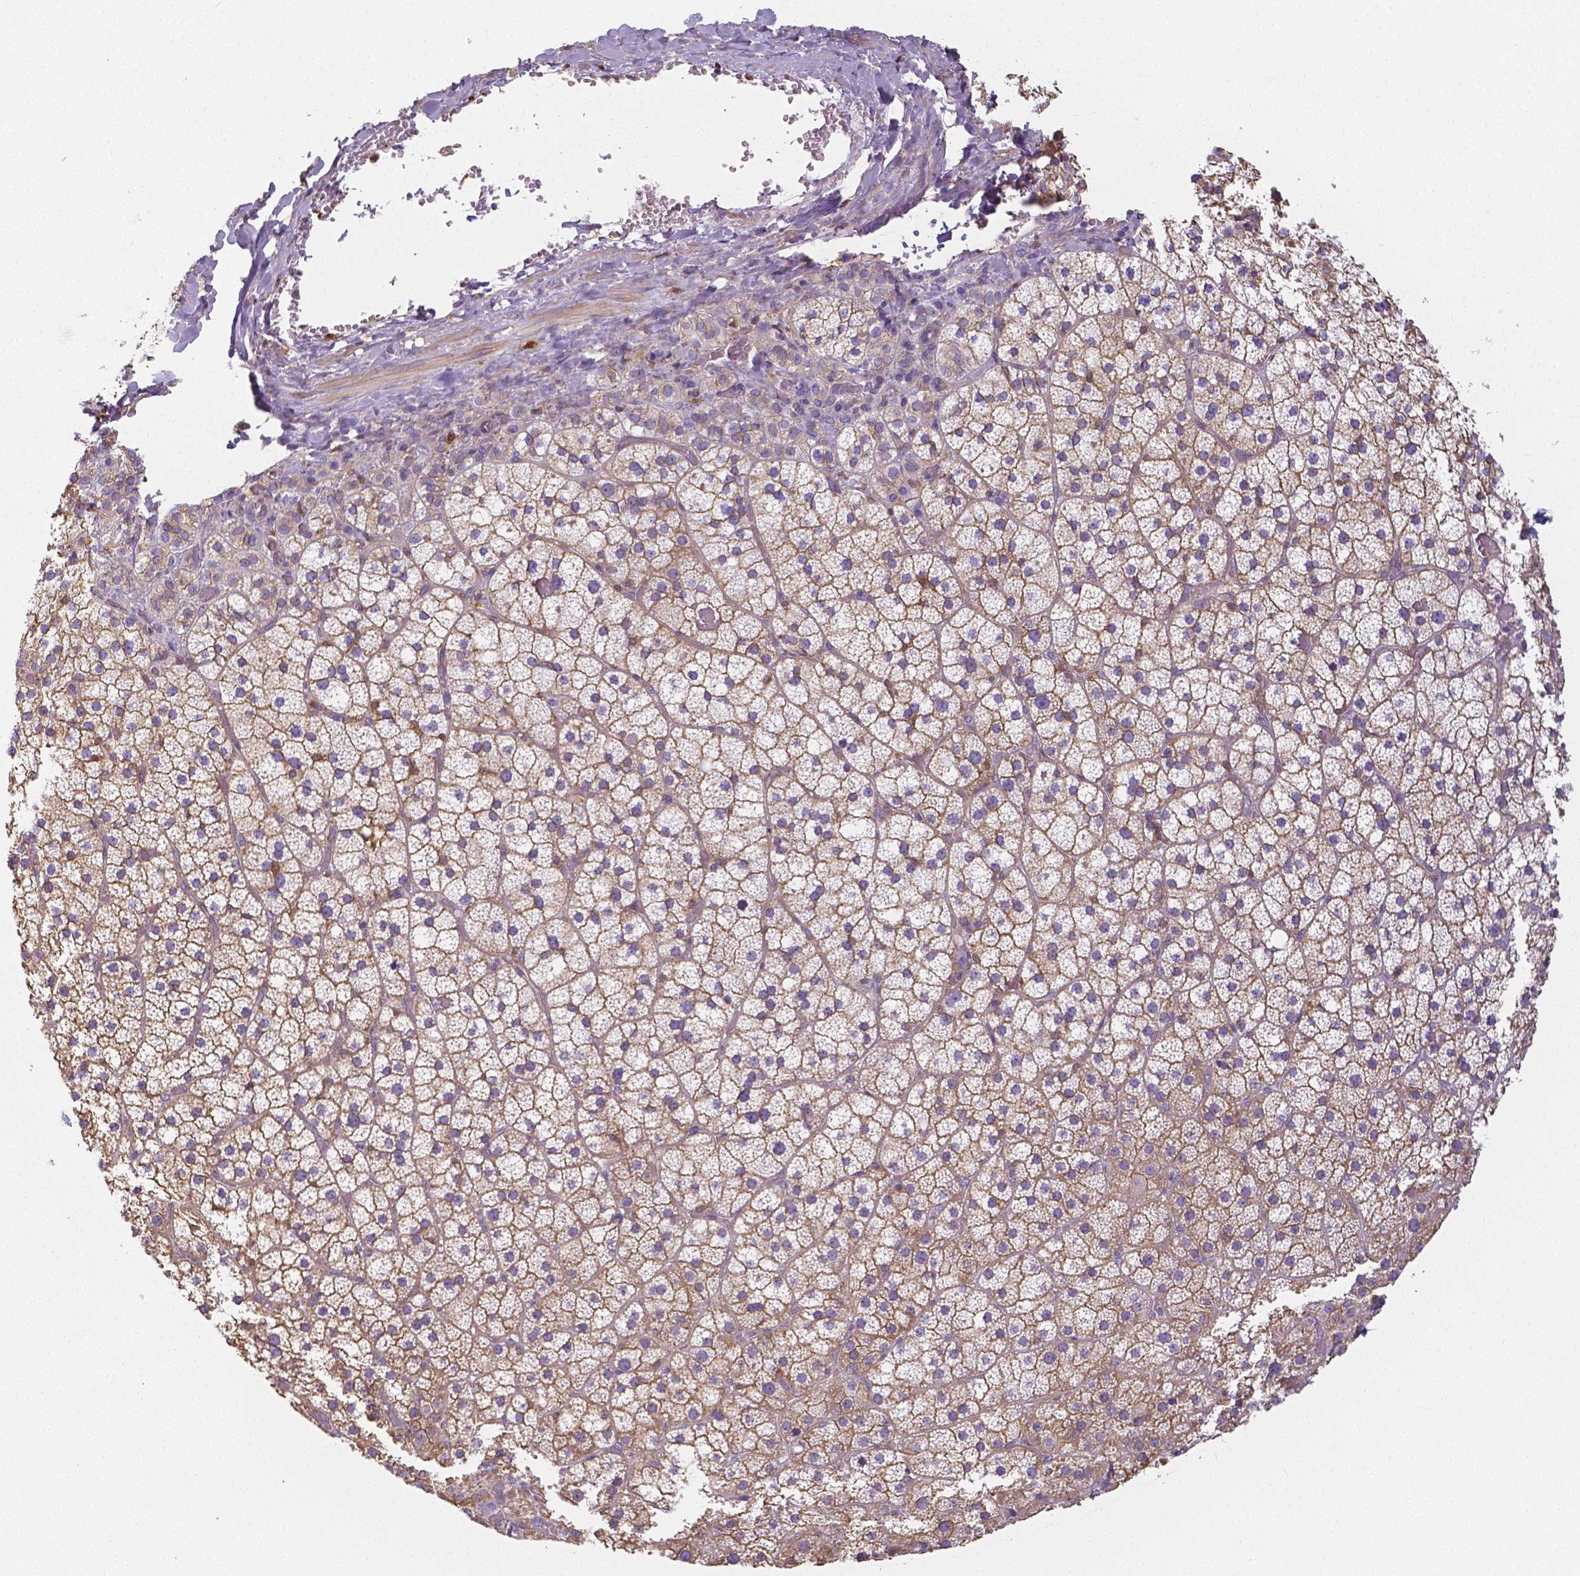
{"staining": {"intensity": "moderate", "quantity": "25%-75%", "location": "cytoplasmic/membranous"}, "tissue": "adrenal gland", "cell_type": "Glandular cells", "image_type": "normal", "snomed": [{"axis": "morphology", "description": "Normal tissue, NOS"}, {"axis": "topography", "description": "Adrenal gland"}], "caption": "There is medium levels of moderate cytoplasmic/membranous expression in glandular cells of unremarkable adrenal gland, as demonstrated by immunohistochemical staining (brown color).", "gene": "CRMP1", "patient": {"sex": "male", "age": 53}}